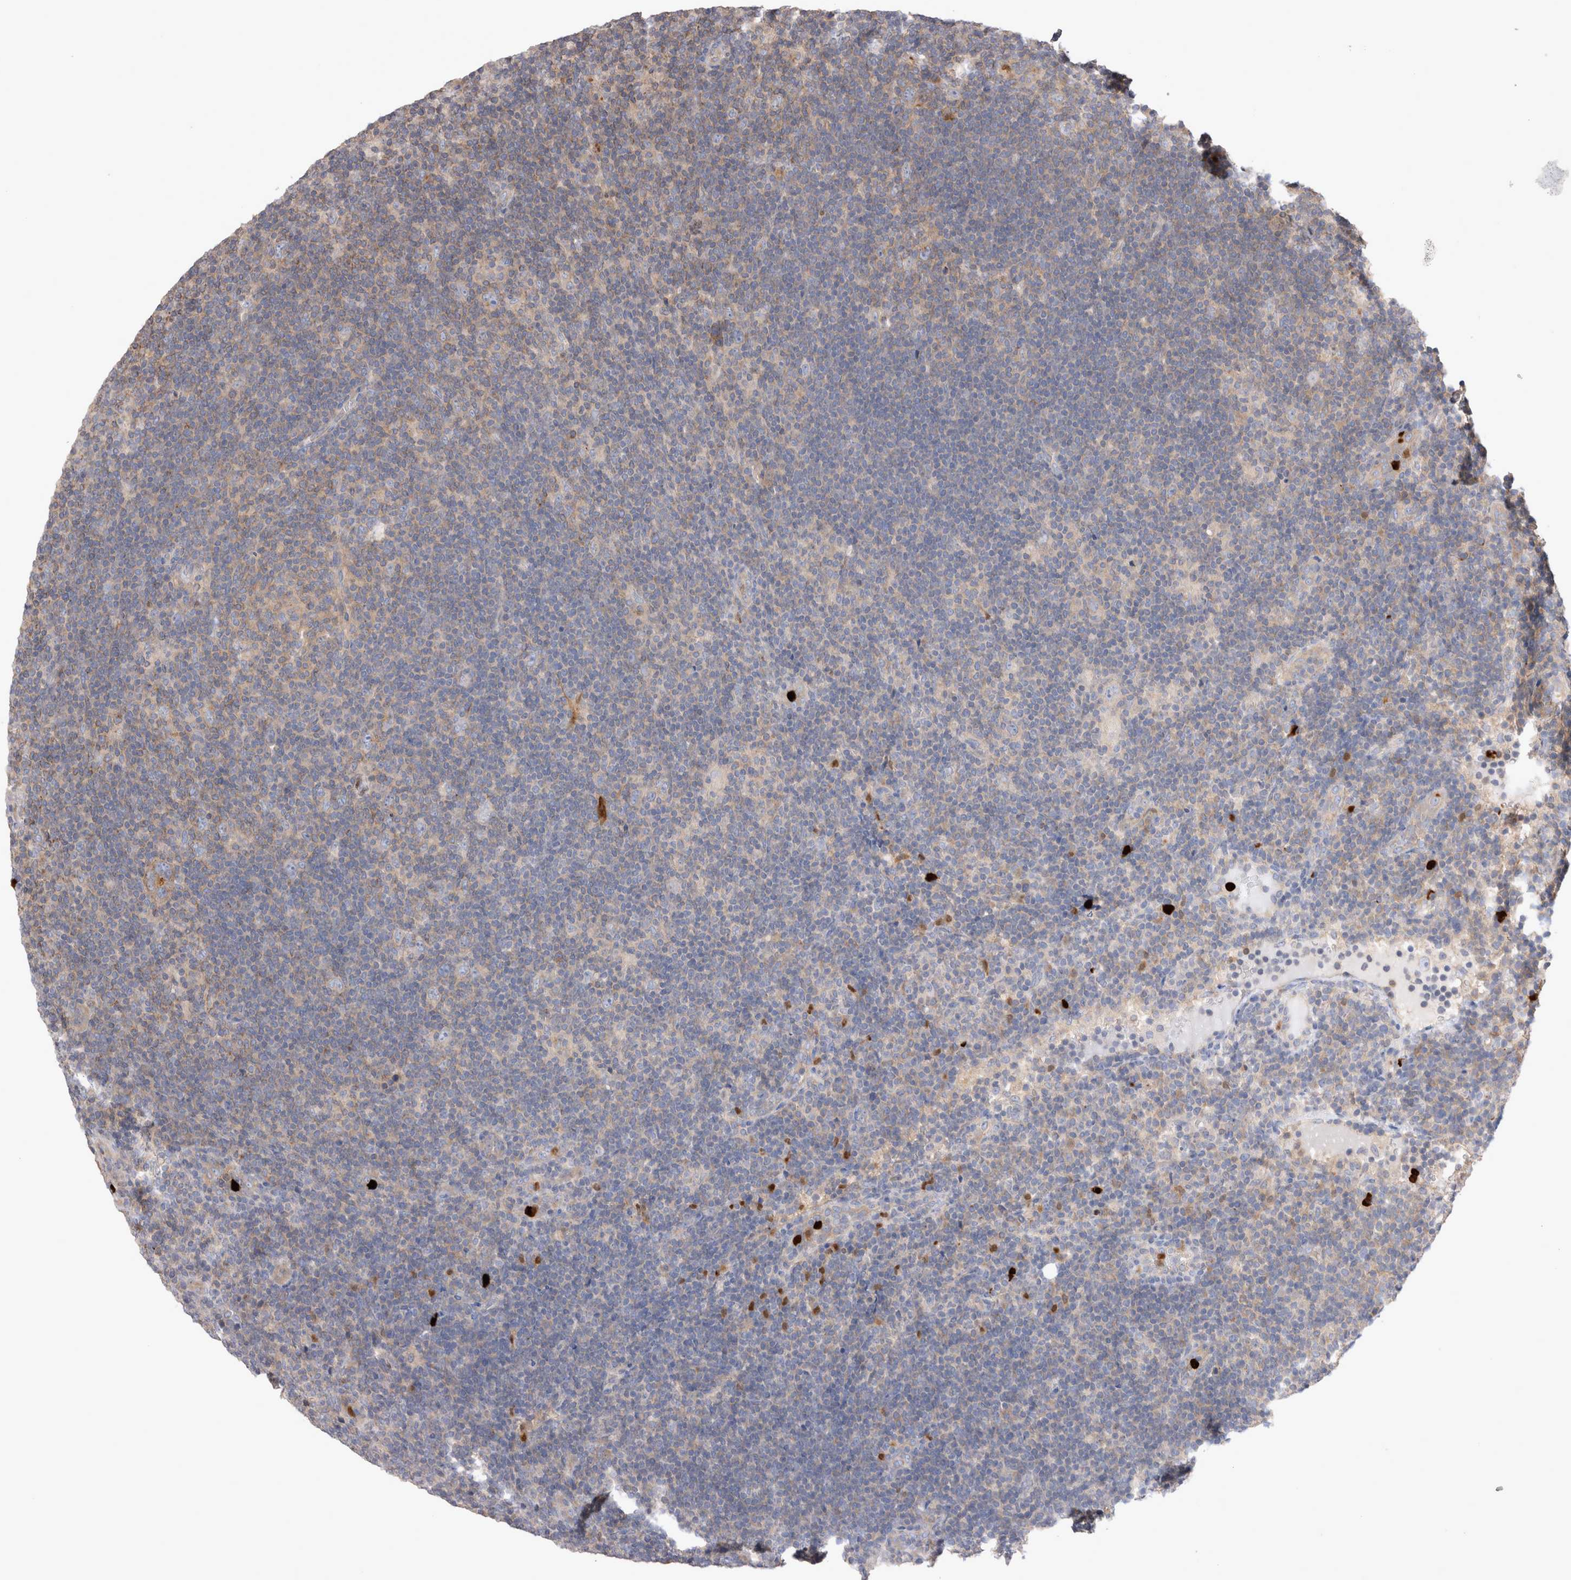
{"staining": {"intensity": "negative", "quantity": "none", "location": "none"}, "tissue": "lymphoma", "cell_type": "Tumor cells", "image_type": "cancer", "snomed": [{"axis": "morphology", "description": "Hodgkin's disease, NOS"}, {"axis": "topography", "description": "Lymph node"}], "caption": "An image of Hodgkin's disease stained for a protein demonstrates no brown staining in tumor cells.", "gene": "NXT2", "patient": {"sex": "female", "age": 57}}